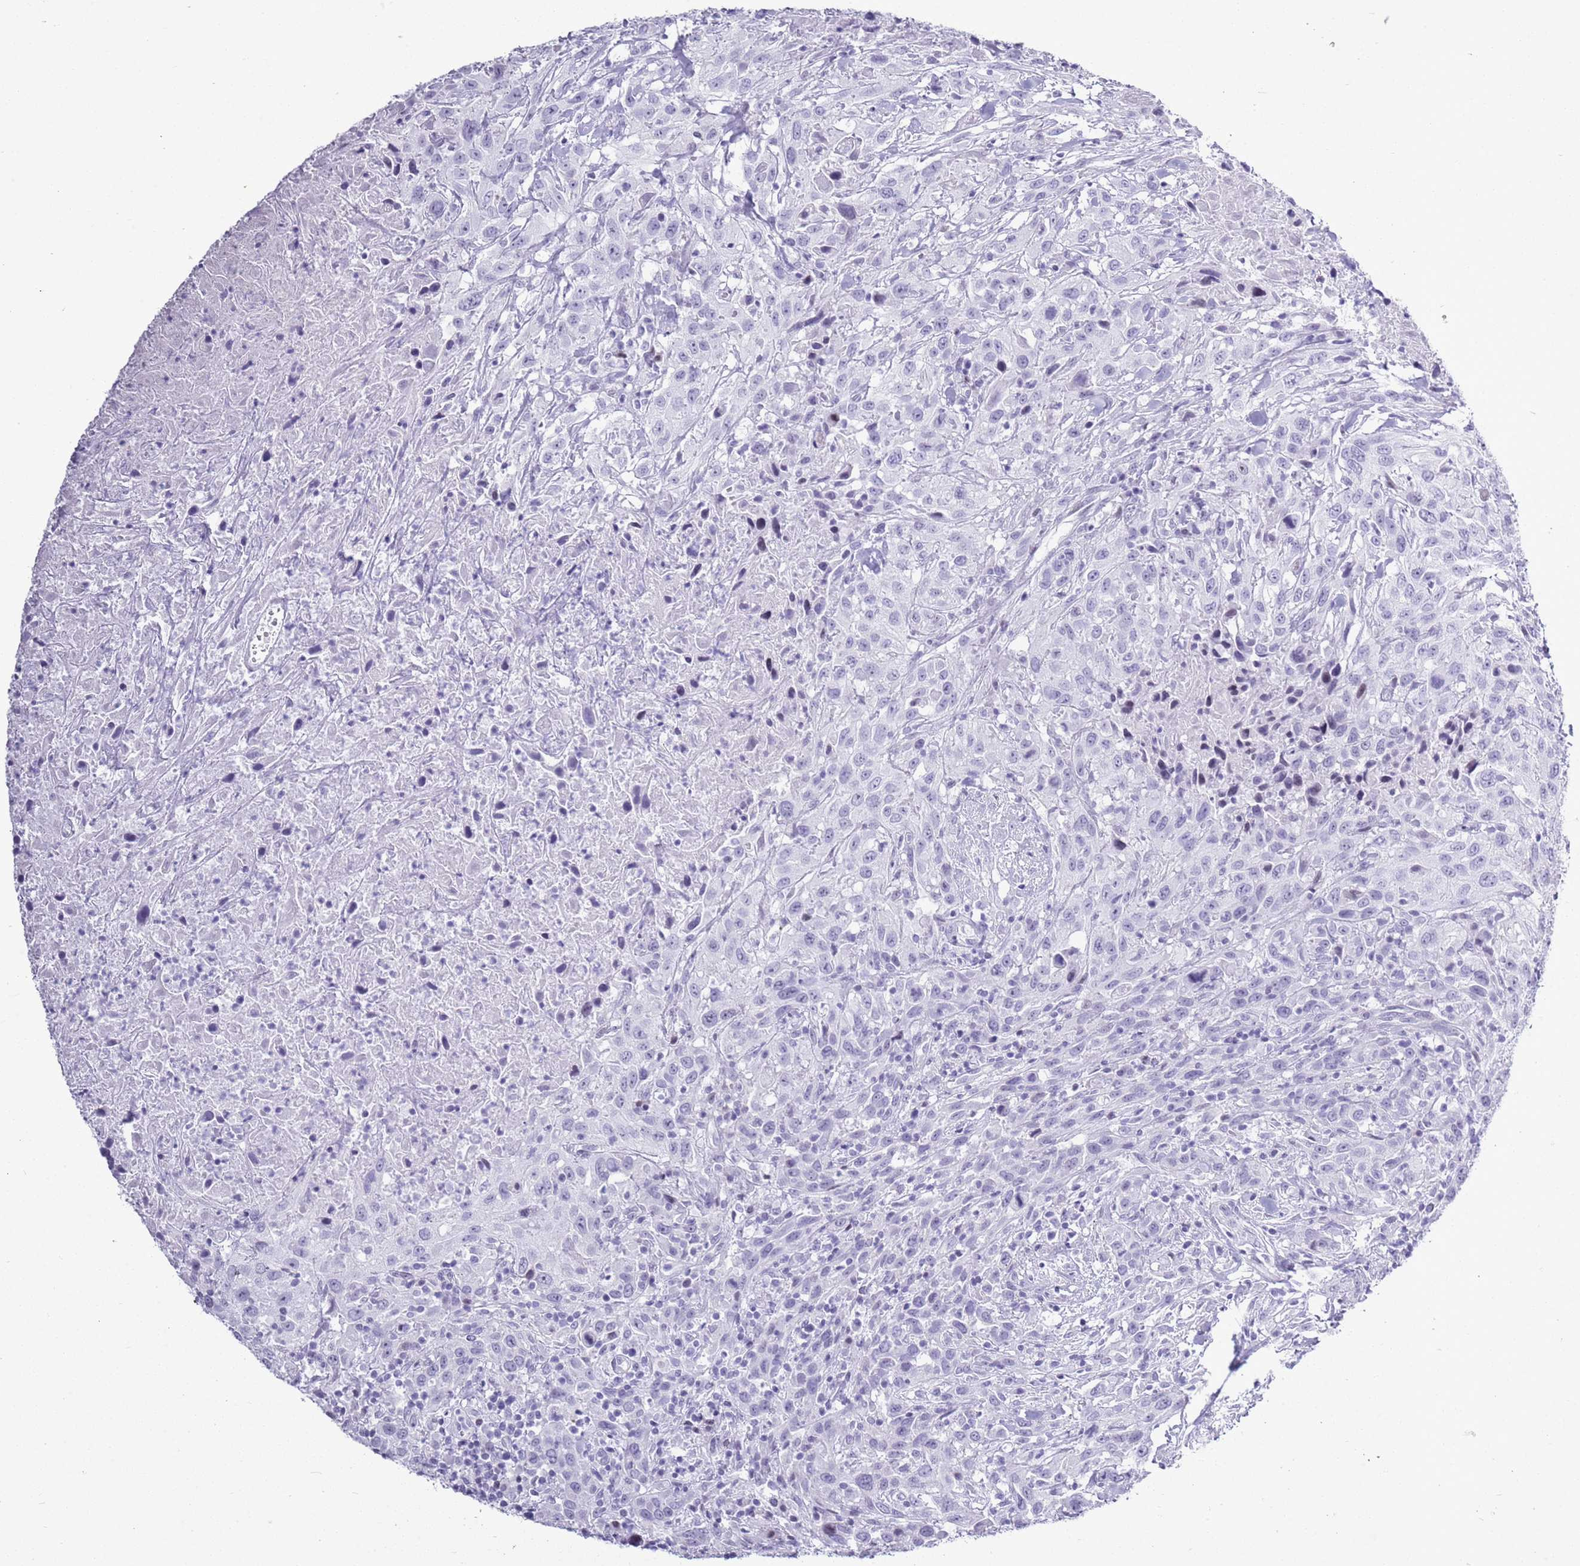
{"staining": {"intensity": "negative", "quantity": "none", "location": "none"}, "tissue": "urothelial cancer", "cell_type": "Tumor cells", "image_type": "cancer", "snomed": [{"axis": "morphology", "description": "Urothelial carcinoma, High grade"}, {"axis": "topography", "description": "Urinary bladder"}], "caption": "Protein analysis of urothelial cancer demonstrates no significant expression in tumor cells. (Brightfield microscopy of DAB (3,3'-diaminobenzidine) immunohistochemistry at high magnification).", "gene": "ASIP", "patient": {"sex": "male", "age": 61}}